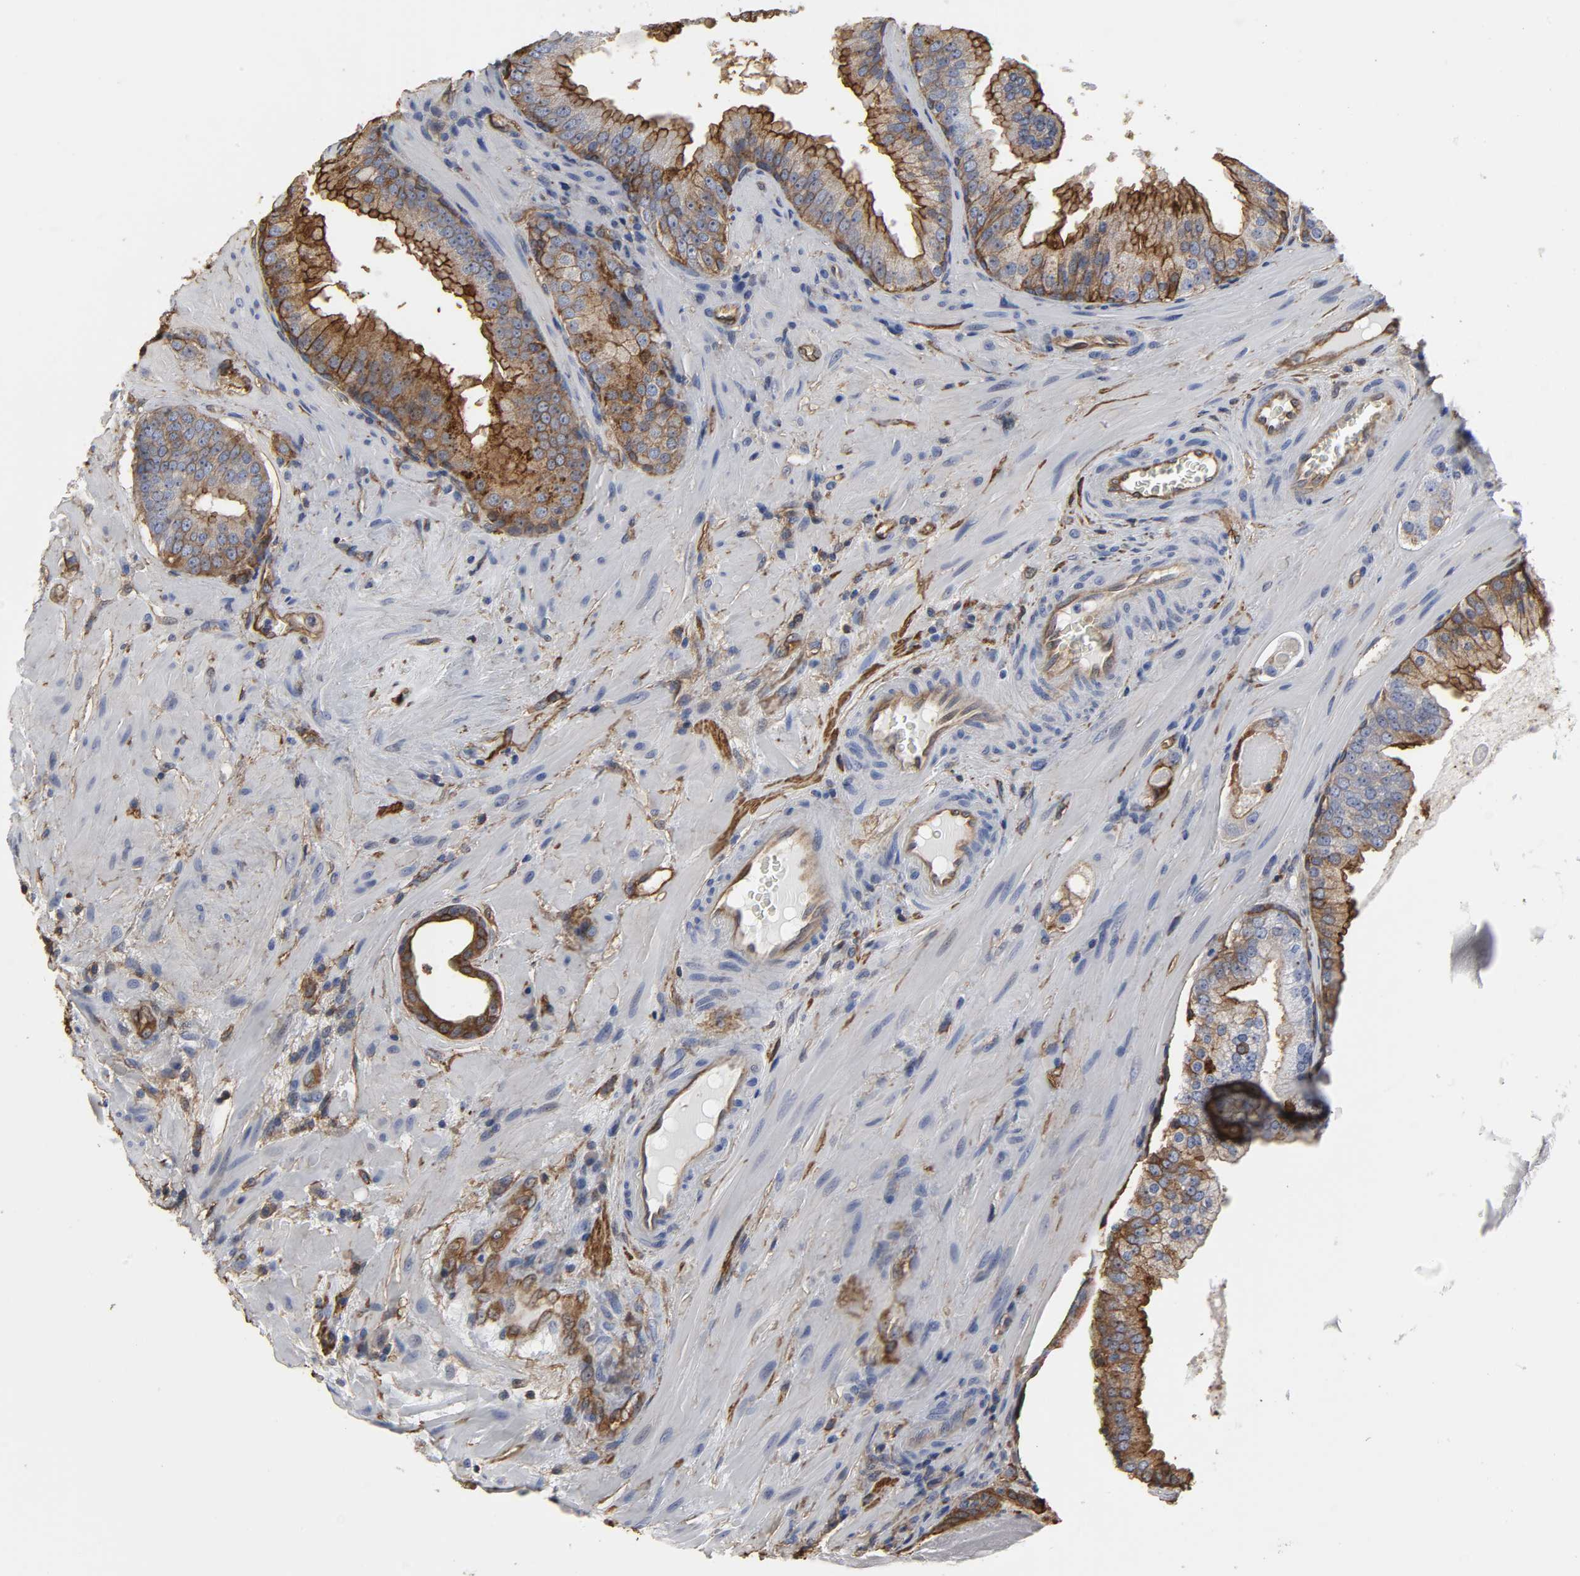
{"staining": {"intensity": "moderate", "quantity": "25%-75%", "location": "cytoplasmic/membranous"}, "tissue": "prostate cancer", "cell_type": "Tumor cells", "image_type": "cancer", "snomed": [{"axis": "morphology", "description": "Adenocarcinoma, High grade"}, {"axis": "topography", "description": "Prostate"}], "caption": "Human prostate cancer stained with a protein marker demonstrates moderate staining in tumor cells.", "gene": "ANXA2", "patient": {"sex": "male", "age": 68}}